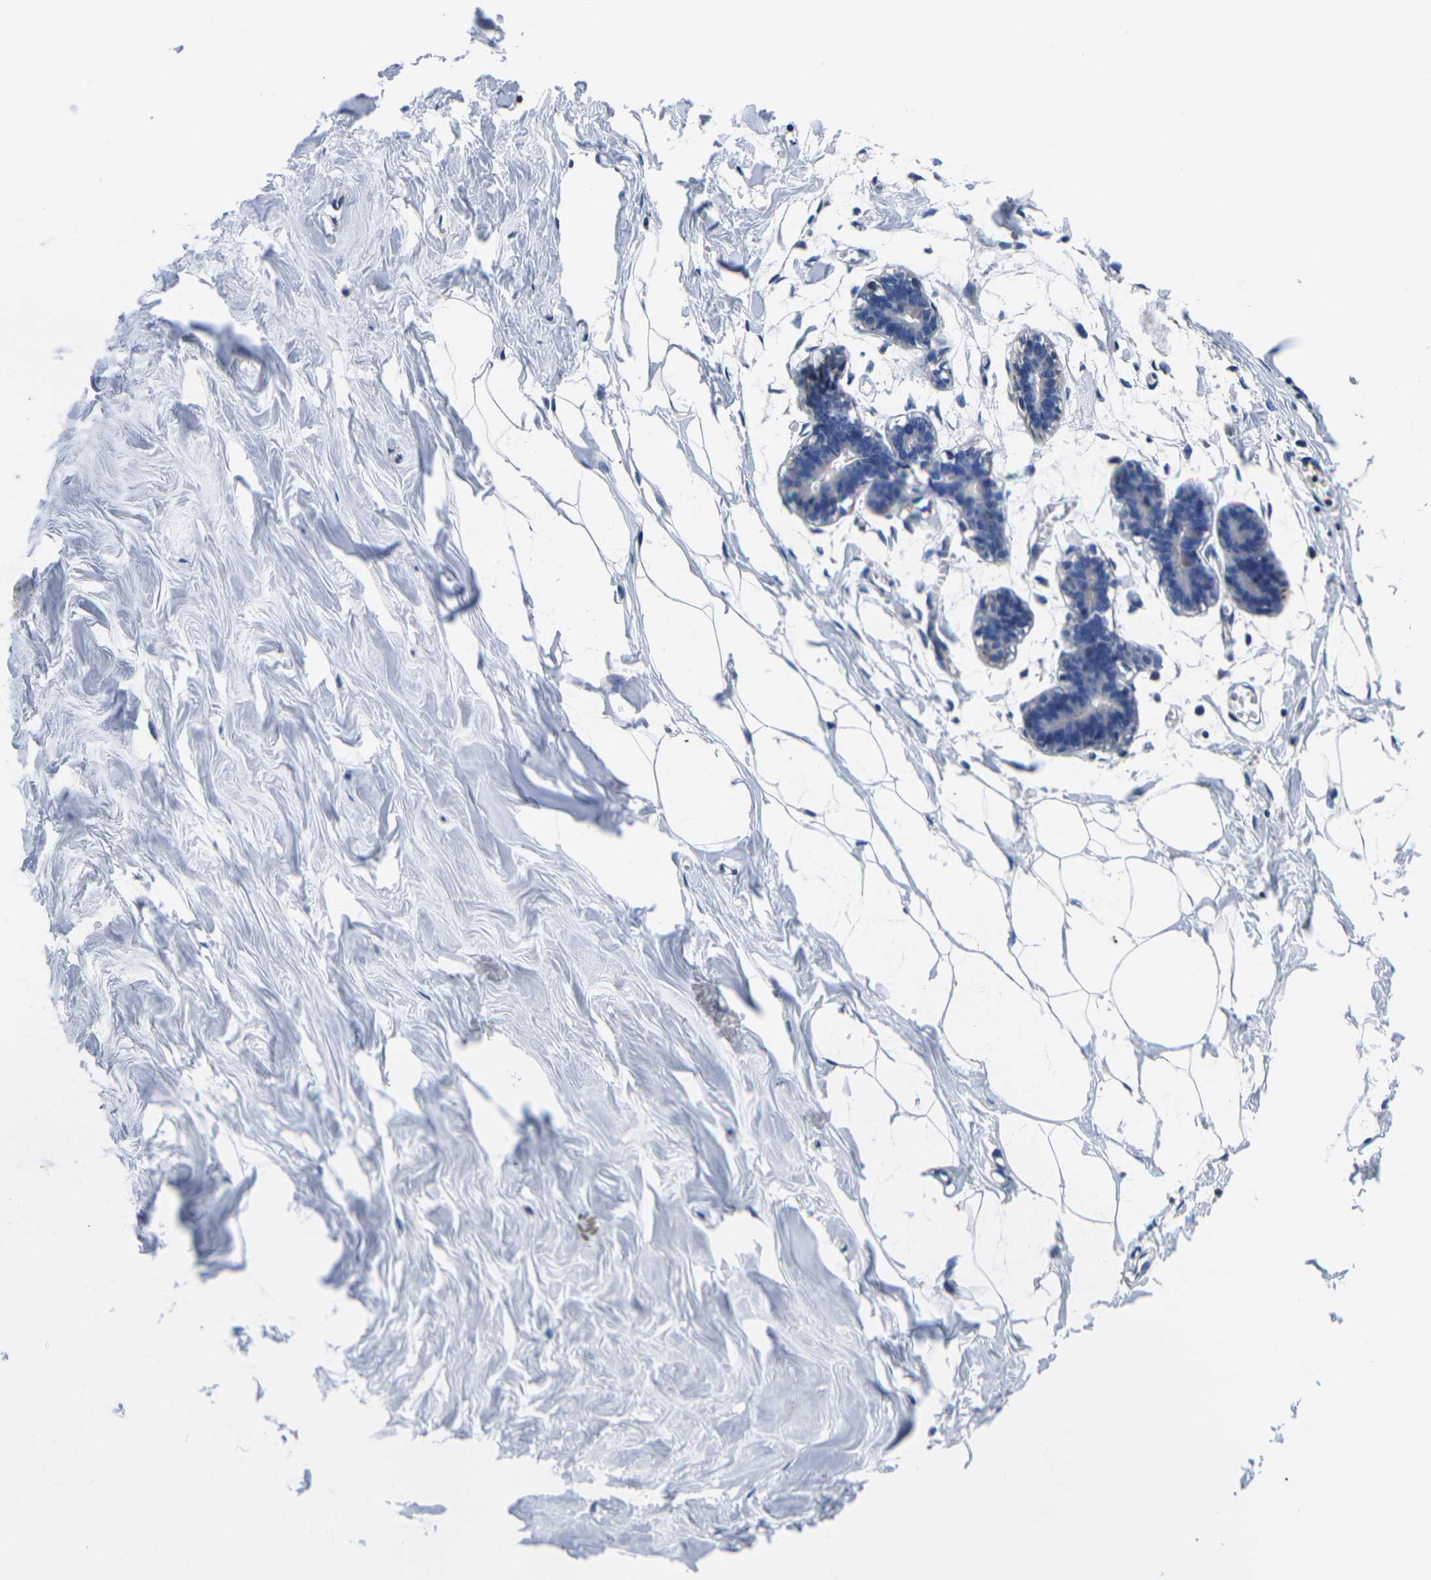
{"staining": {"intensity": "negative", "quantity": "none", "location": "none"}, "tissue": "breast", "cell_type": "Adipocytes", "image_type": "normal", "snomed": [{"axis": "morphology", "description": "Normal tissue, NOS"}, {"axis": "topography", "description": "Breast"}], "caption": "Immunohistochemistry of benign breast shows no positivity in adipocytes. (Brightfield microscopy of DAB immunohistochemistry (IHC) at high magnification).", "gene": "GPR4", "patient": {"sex": "female", "age": 27}}